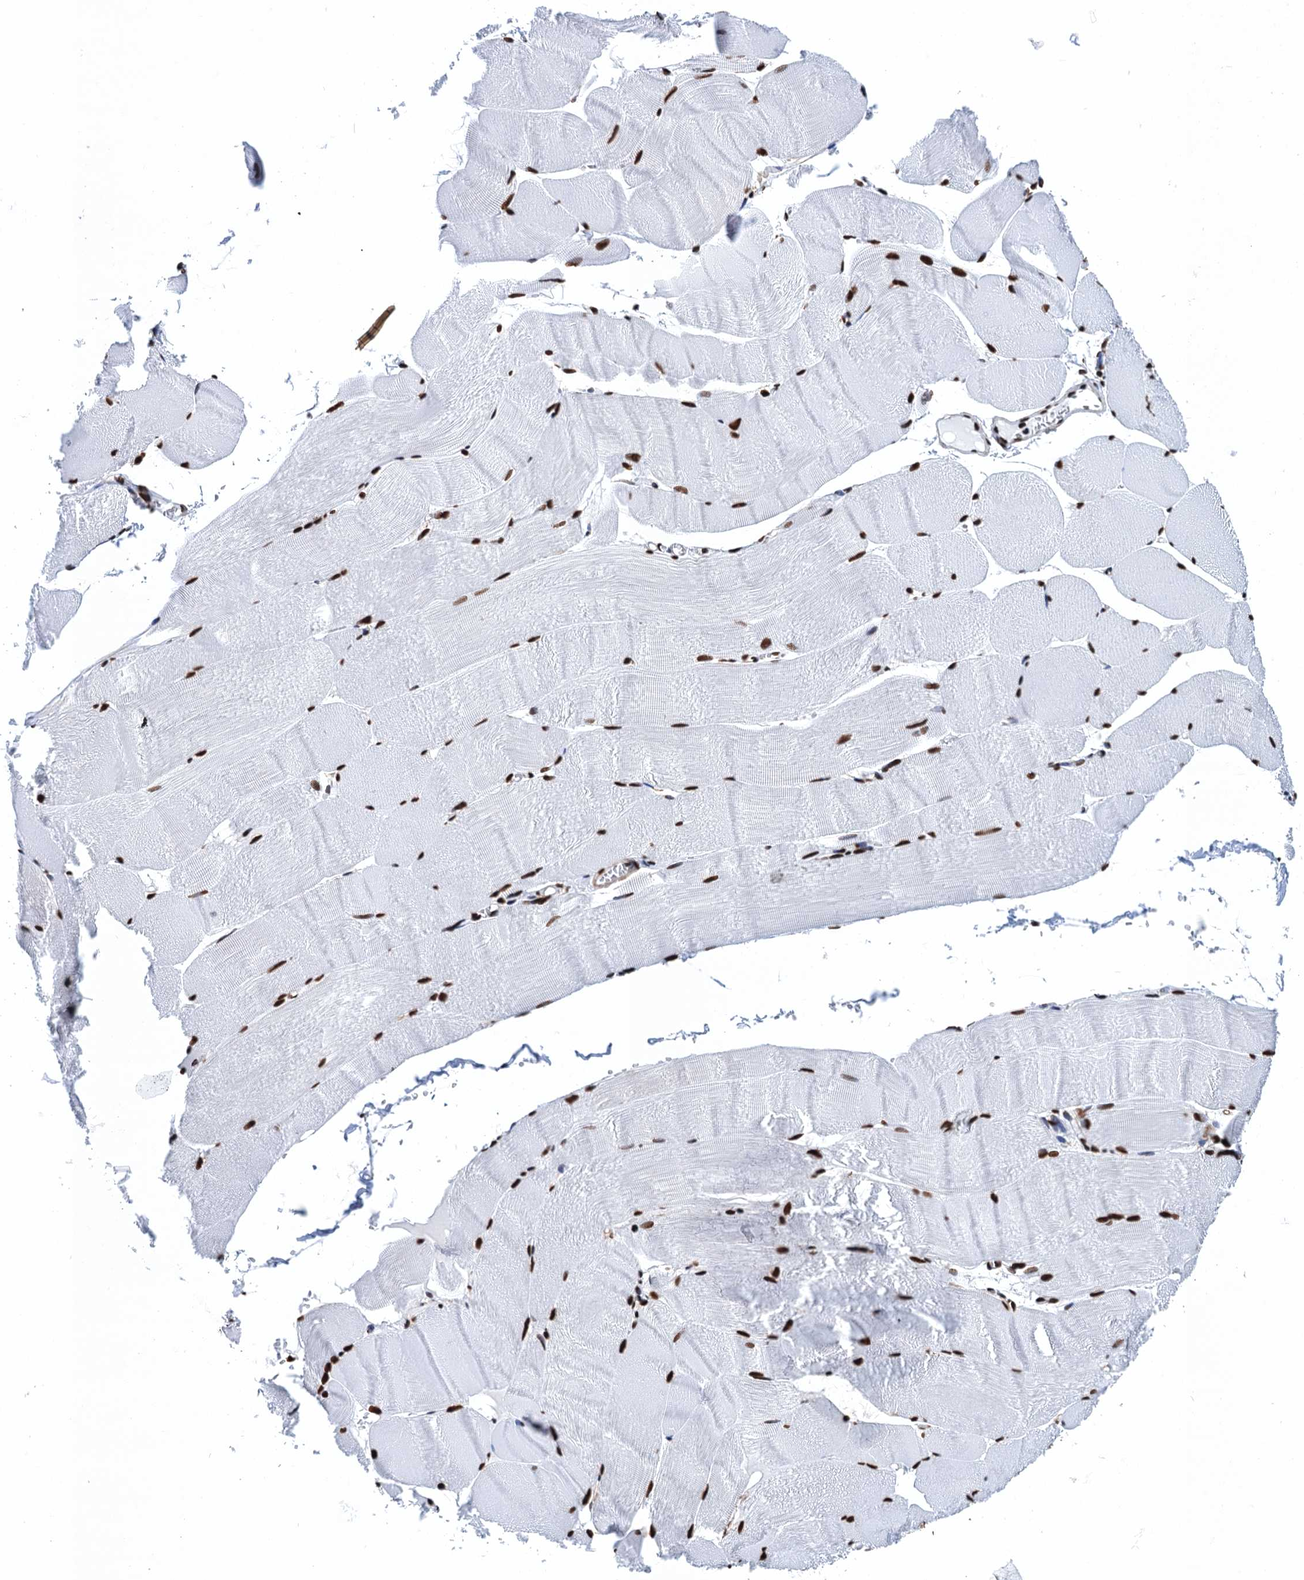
{"staining": {"intensity": "strong", "quantity": ">75%", "location": "nuclear"}, "tissue": "skeletal muscle", "cell_type": "Myocytes", "image_type": "normal", "snomed": [{"axis": "morphology", "description": "Normal tissue, NOS"}, {"axis": "morphology", "description": "Basal cell carcinoma"}, {"axis": "topography", "description": "Skeletal muscle"}], "caption": "Immunohistochemistry micrograph of unremarkable skeletal muscle stained for a protein (brown), which shows high levels of strong nuclear expression in about >75% of myocytes.", "gene": "UBA2", "patient": {"sex": "female", "age": 64}}